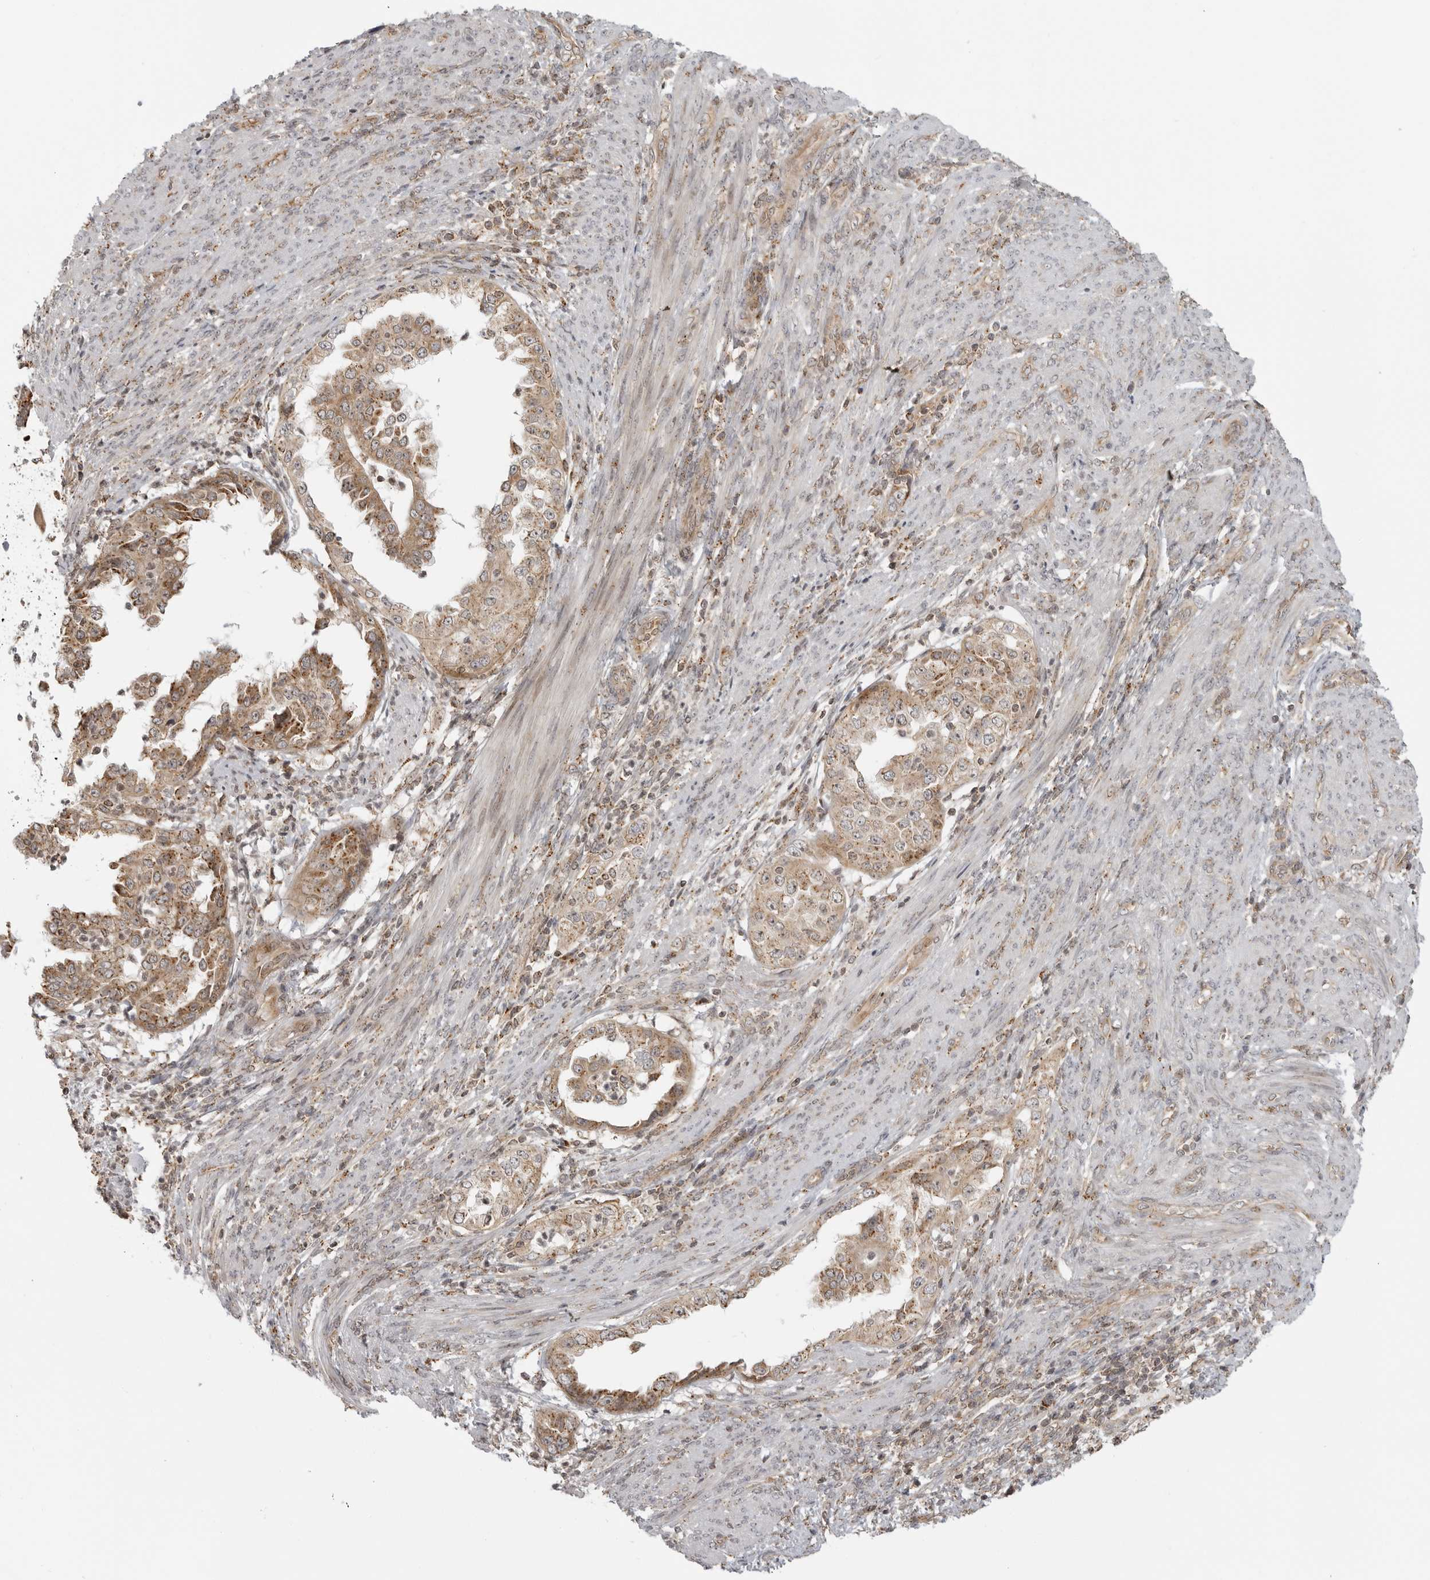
{"staining": {"intensity": "moderate", "quantity": ">75%", "location": "cytoplasmic/membranous"}, "tissue": "endometrial cancer", "cell_type": "Tumor cells", "image_type": "cancer", "snomed": [{"axis": "morphology", "description": "Adenocarcinoma, NOS"}, {"axis": "topography", "description": "Endometrium"}], "caption": "A histopathology image of human endometrial adenocarcinoma stained for a protein displays moderate cytoplasmic/membranous brown staining in tumor cells.", "gene": "COPA", "patient": {"sex": "female", "age": 85}}